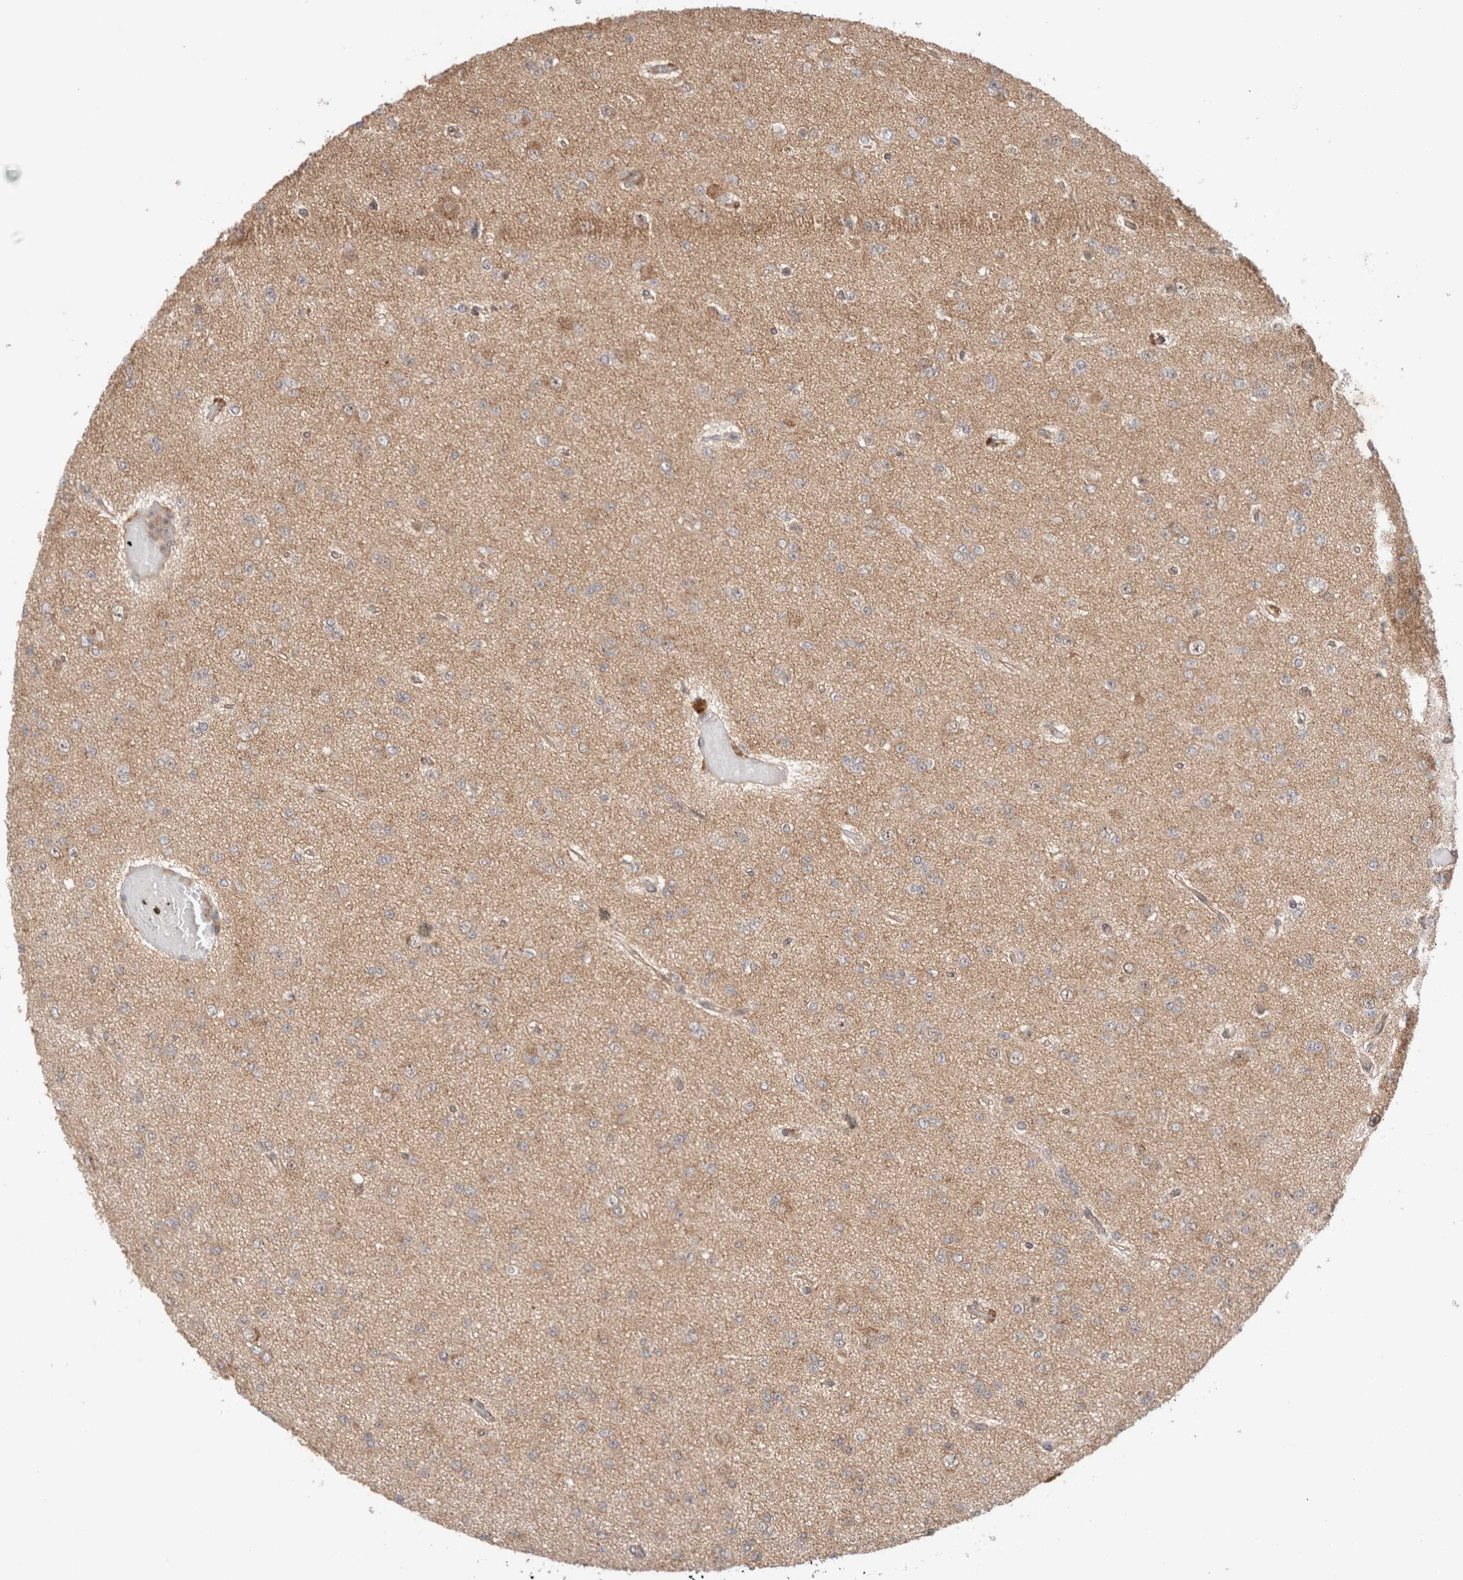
{"staining": {"intensity": "weak", "quantity": ">75%", "location": "cytoplasmic/membranous"}, "tissue": "glioma", "cell_type": "Tumor cells", "image_type": "cancer", "snomed": [{"axis": "morphology", "description": "Glioma, malignant, Low grade"}, {"axis": "topography", "description": "Brain"}], "caption": "Brown immunohistochemical staining in glioma displays weak cytoplasmic/membranous staining in approximately >75% of tumor cells. (DAB = brown stain, brightfield microscopy at high magnification).", "gene": "SIKE1", "patient": {"sex": "female", "age": 22}}